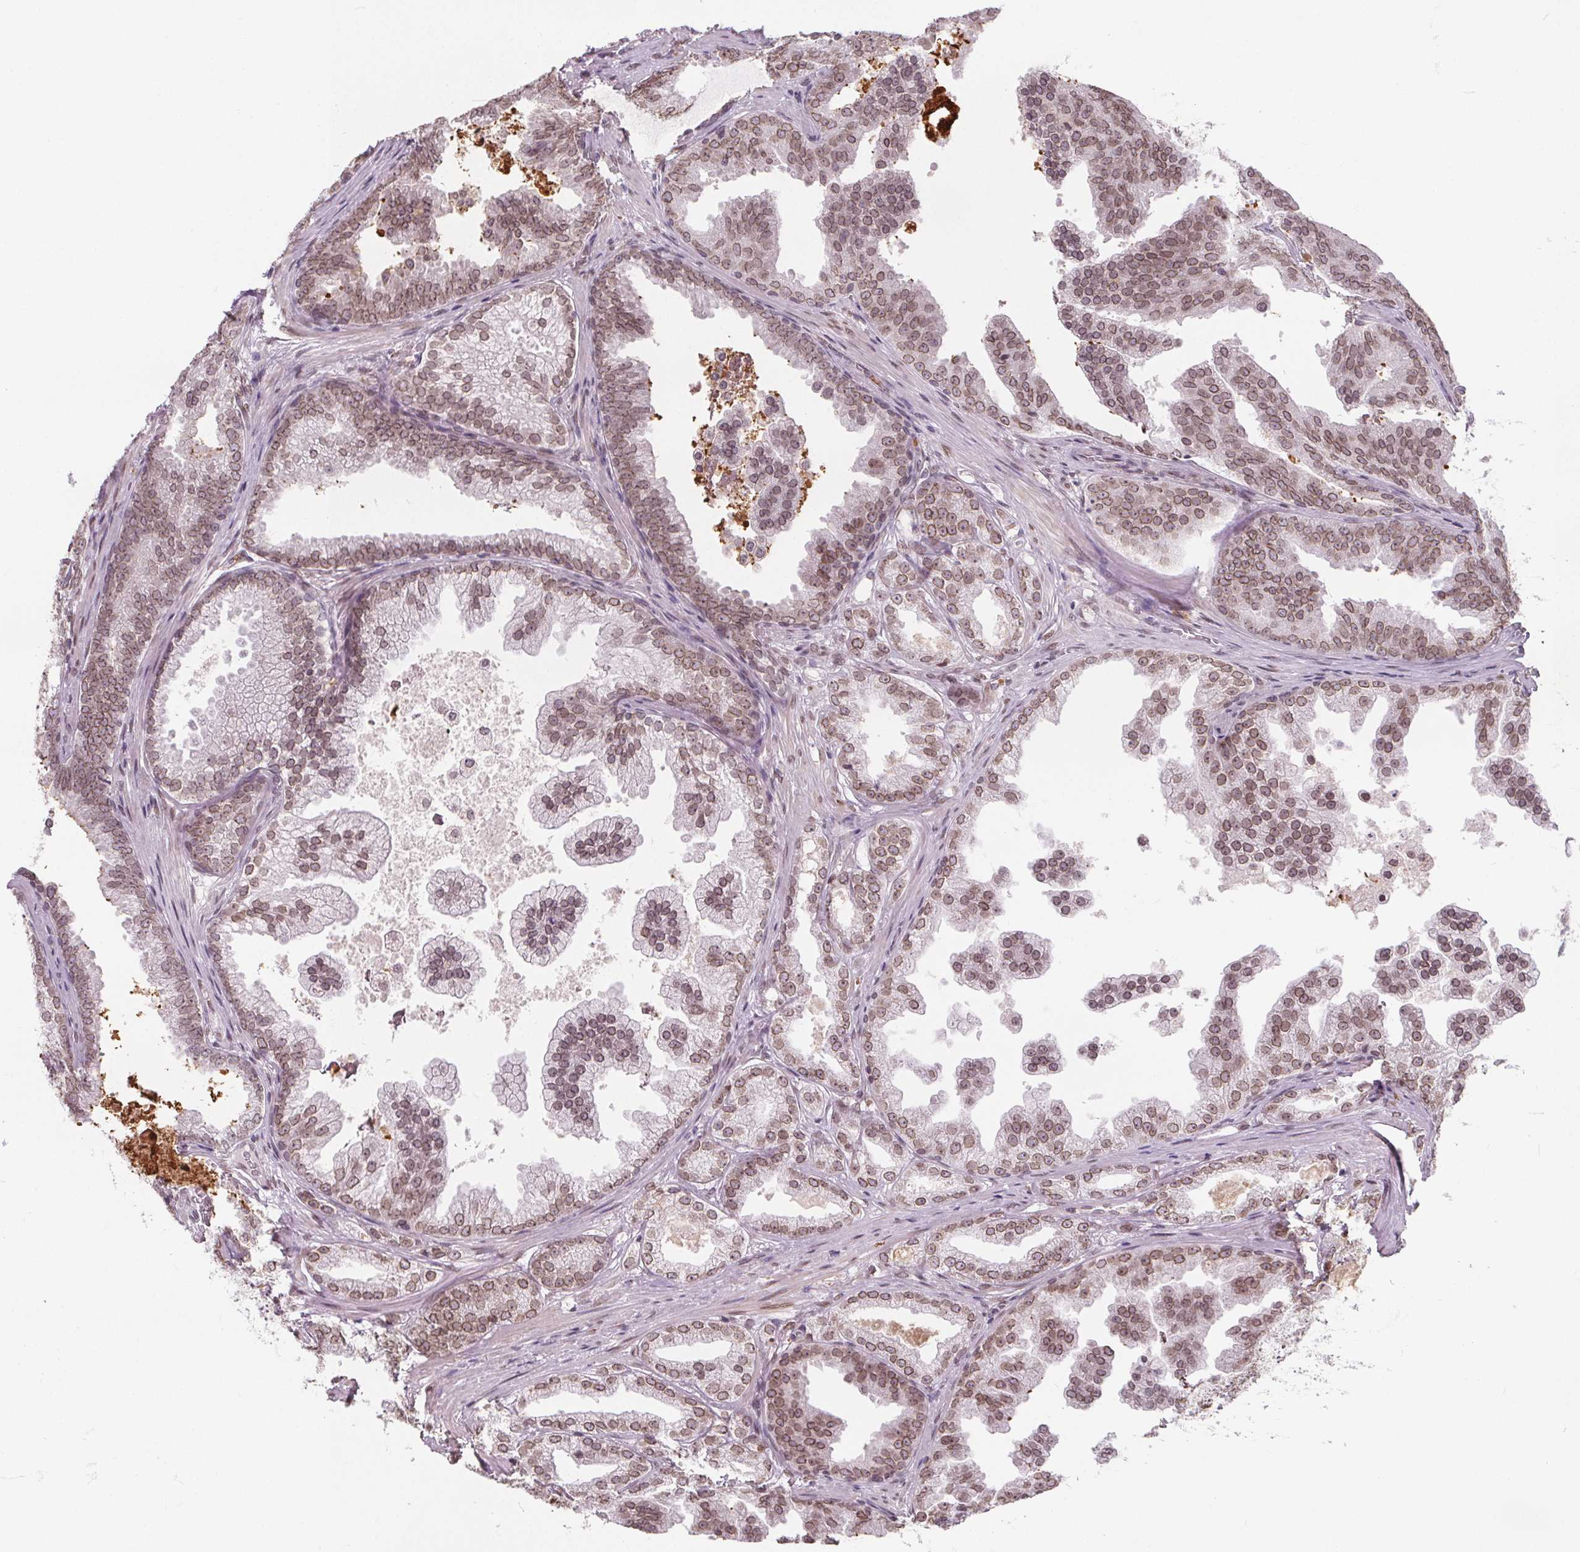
{"staining": {"intensity": "moderate", "quantity": ">75%", "location": "cytoplasmic/membranous,nuclear"}, "tissue": "prostate cancer", "cell_type": "Tumor cells", "image_type": "cancer", "snomed": [{"axis": "morphology", "description": "Adenocarcinoma, High grade"}, {"axis": "topography", "description": "Prostate"}], "caption": "Immunohistochemical staining of prostate cancer demonstrates medium levels of moderate cytoplasmic/membranous and nuclear protein positivity in about >75% of tumor cells.", "gene": "TTC39C", "patient": {"sex": "male", "age": 63}}